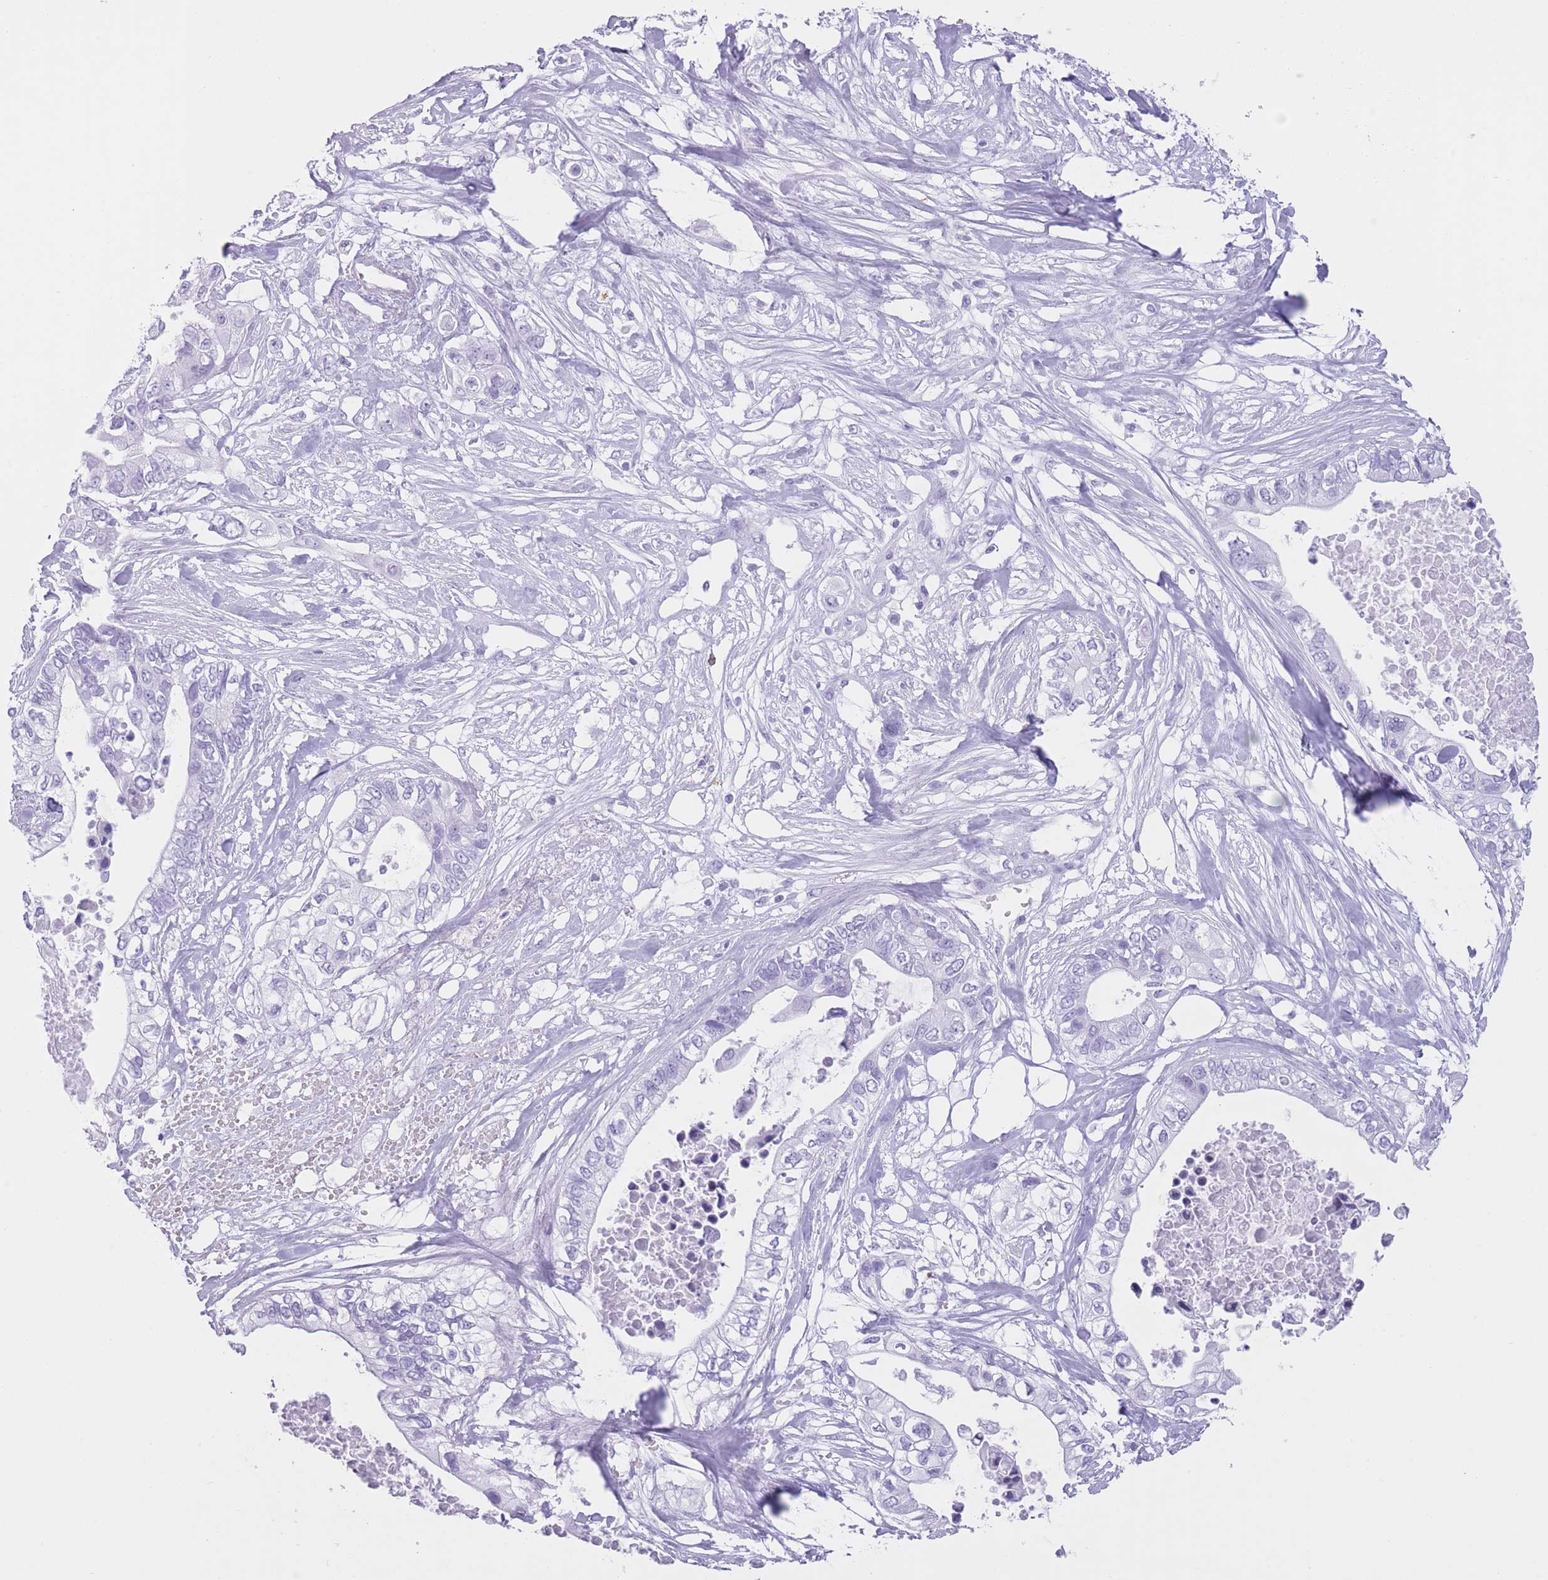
{"staining": {"intensity": "negative", "quantity": "none", "location": "none"}, "tissue": "pancreatic cancer", "cell_type": "Tumor cells", "image_type": "cancer", "snomed": [{"axis": "morphology", "description": "Adenocarcinoma, NOS"}, {"axis": "topography", "description": "Pancreas"}], "caption": "Tumor cells show no significant expression in pancreatic adenocarcinoma.", "gene": "OR4F21", "patient": {"sex": "female", "age": 63}}